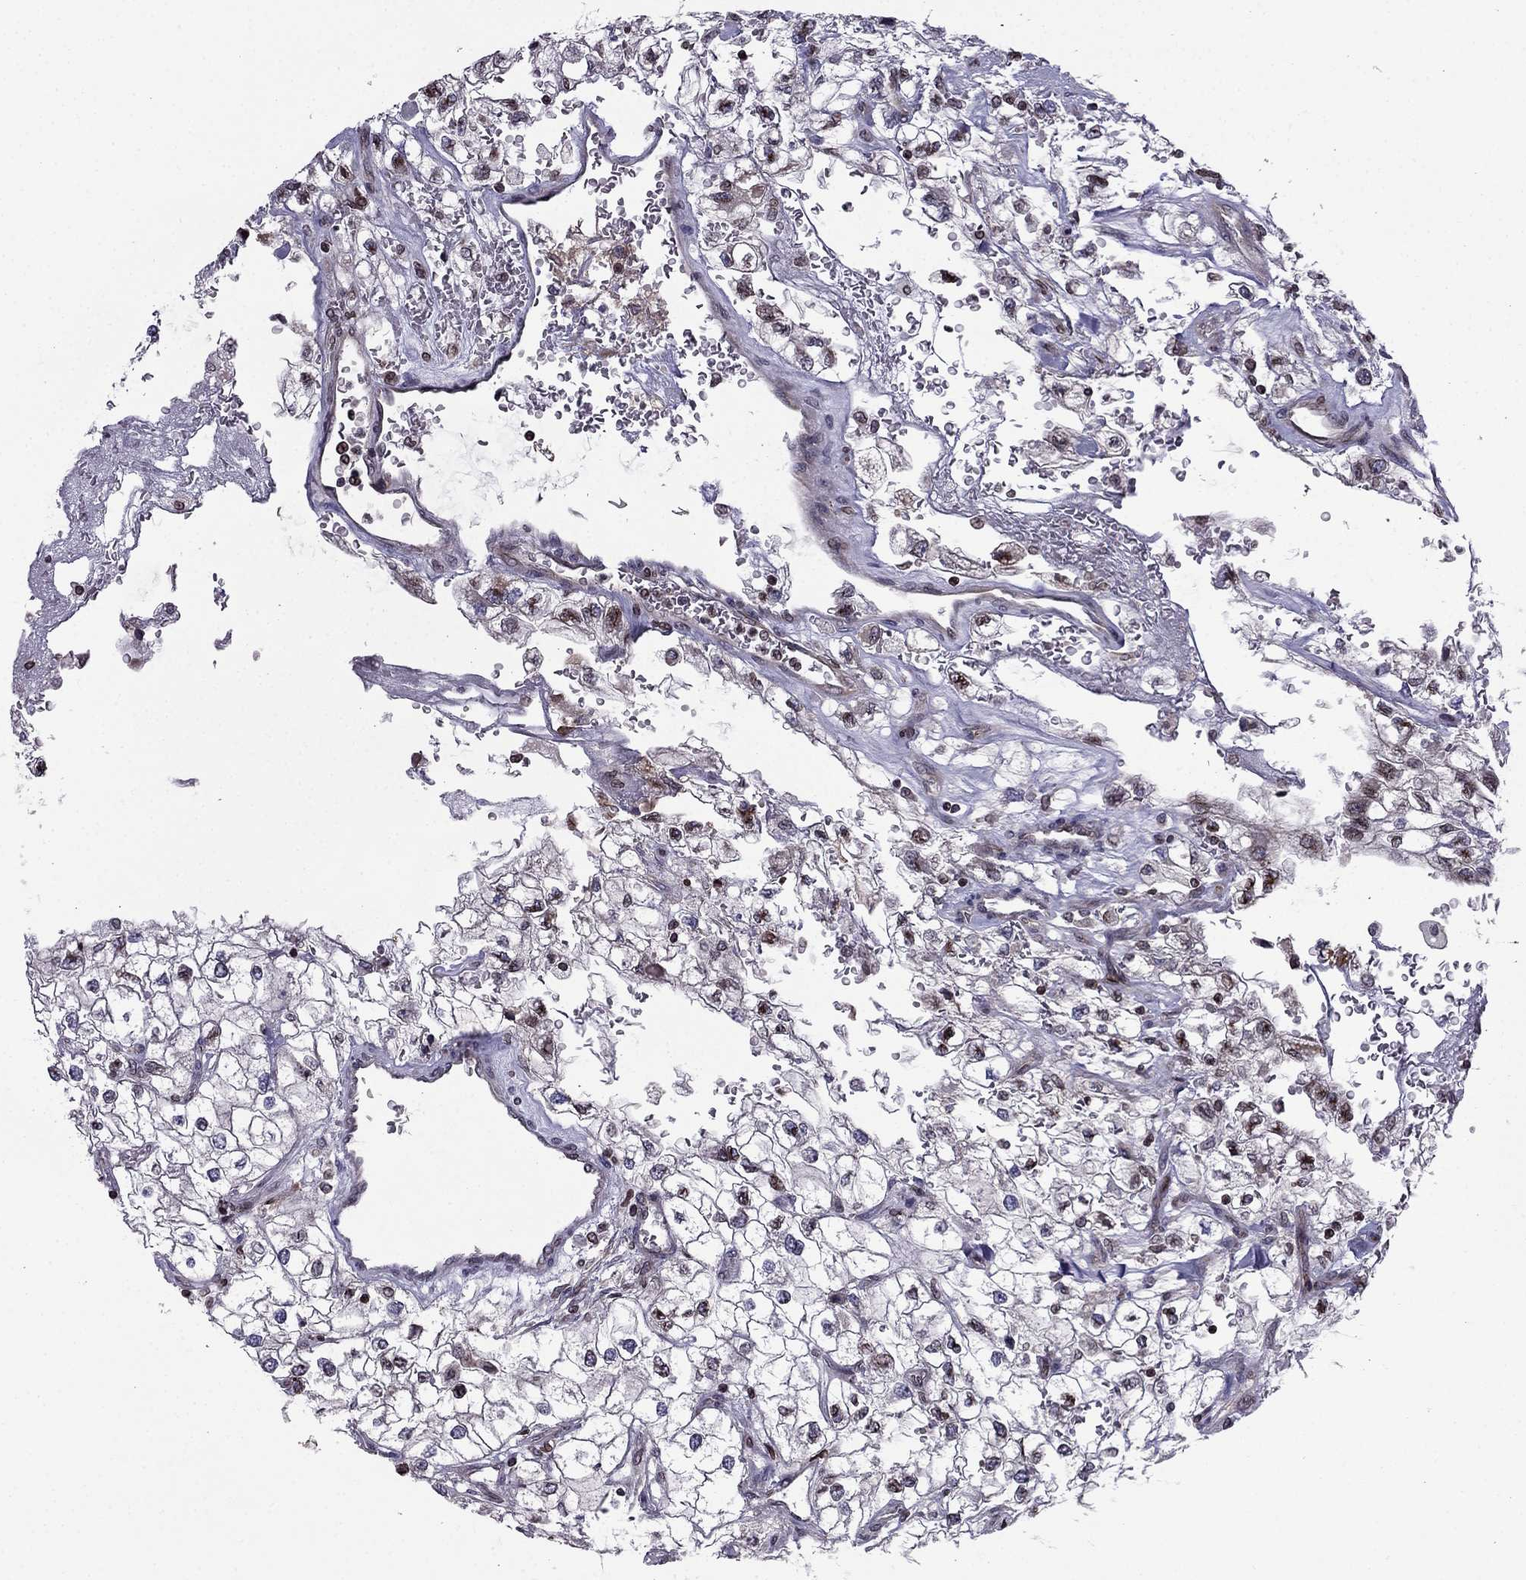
{"staining": {"intensity": "negative", "quantity": "none", "location": "none"}, "tissue": "renal cancer", "cell_type": "Tumor cells", "image_type": "cancer", "snomed": [{"axis": "morphology", "description": "Adenocarcinoma, NOS"}, {"axis": "topography", "description": "Kidney"}], "caption": "Immunohistochemical staining of renal cancer exhibits no significant positivity in tumor cells.", "gene": "CDC42BPA", "patient": {"sex": "male", "age": 59}}